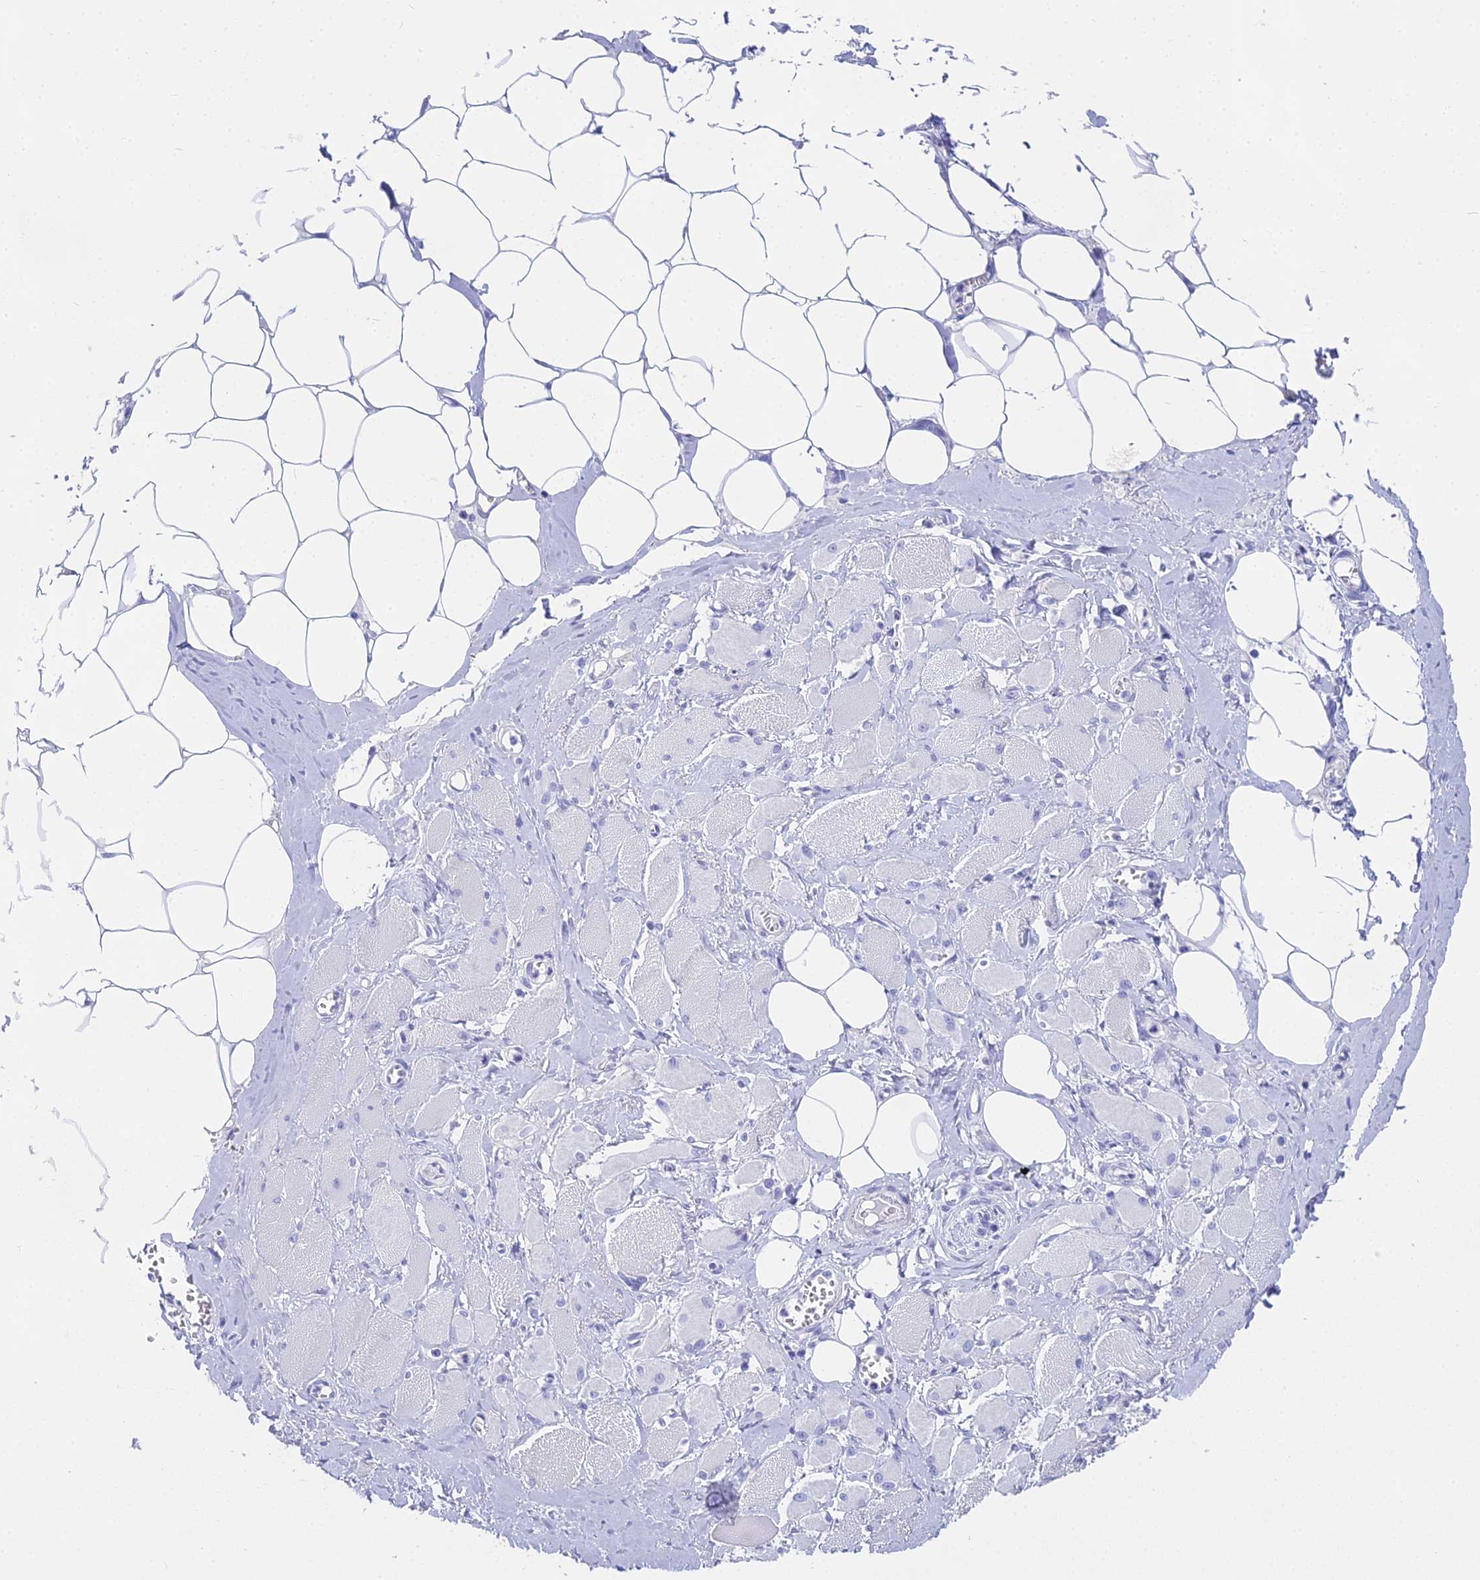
{"staining": {"intensity": "negative", "quantity": "none", "location": "none"}, "tissue": "skeletal muscle", "cell_type": "Myocytes", "image_type": "normal", "snomed": [{"axis": "morphology", "description": "Normal tissue, NOS"}, {"axis": "morphology", "description": "Basal cell carcinoma"}, {"axis": "topography", "description": "Skeletal muscle"}], "caption": "Immunohistochemical staining of normal skeletal muscle displays no significant staining in myocytes.", "gene": "UNC80", "patient": {"sex": "female", "age": 64}}